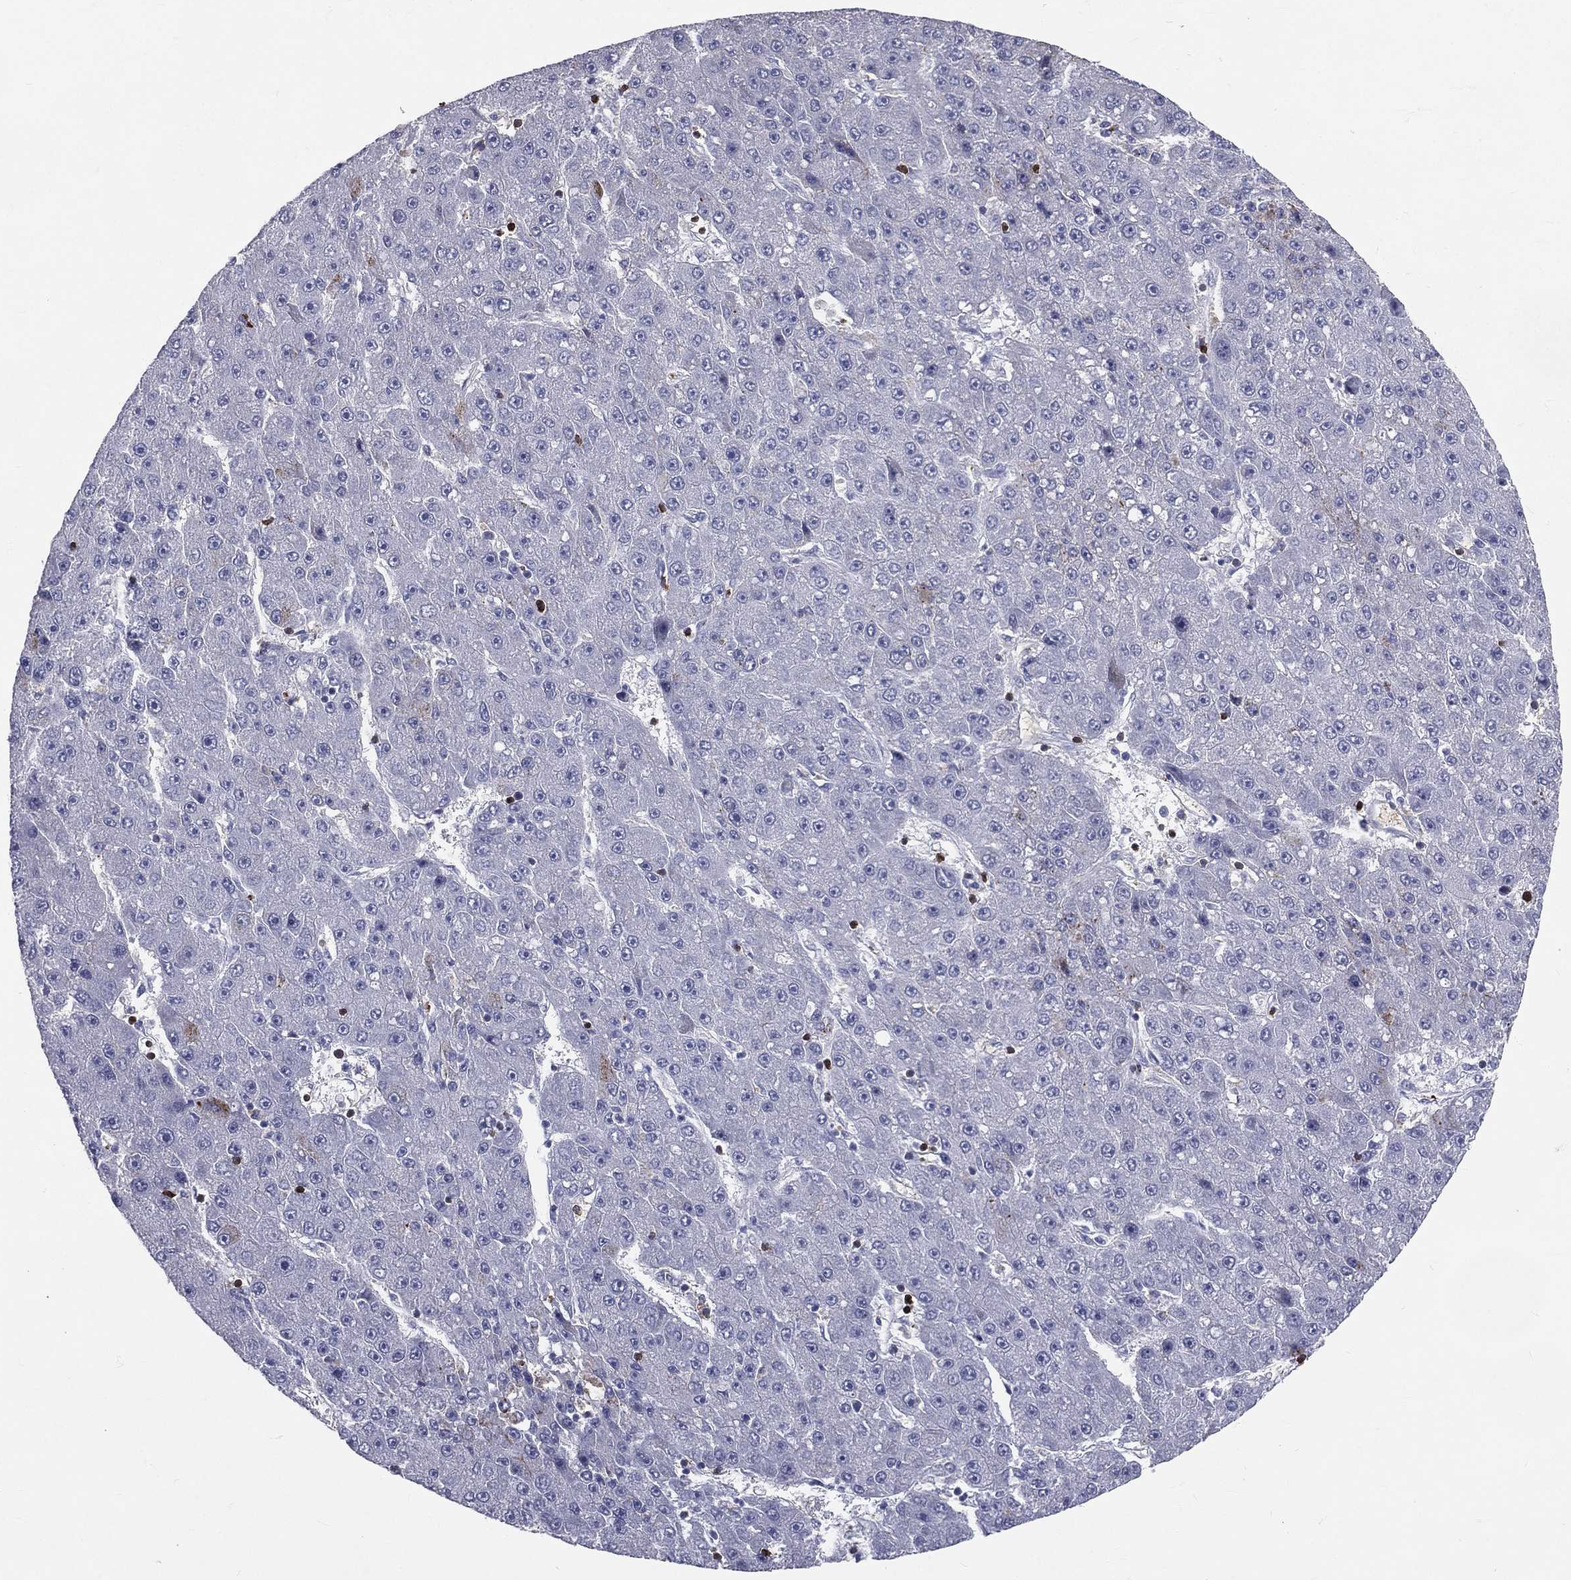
{"staining": {"intensity": "negative", "quantity": "none", "location": "none"}, "tissue": "liver cancer", "cell_type": "Tumor cells", "image_type": "cancer", "snomed": [{"axis": "morphology", "description": "Carcinoma, Hepatocellular, NOS"}, {"axis": "topography", "description": "Liver"}], "caption": "High magnification brightfield microscopy of hepatocellular carcinoma (liver) stained with DAB (brown) and counterstained with hematoxylin (blue): tumor cells show no significant staining. The staining is performed using DAB (3,3'-diaminobenzidine) brown chromogen with nuclei counter-stained in using hematoxylin.", "gene": "CTSW", "patient": {"sex": "male", "age": 67}}